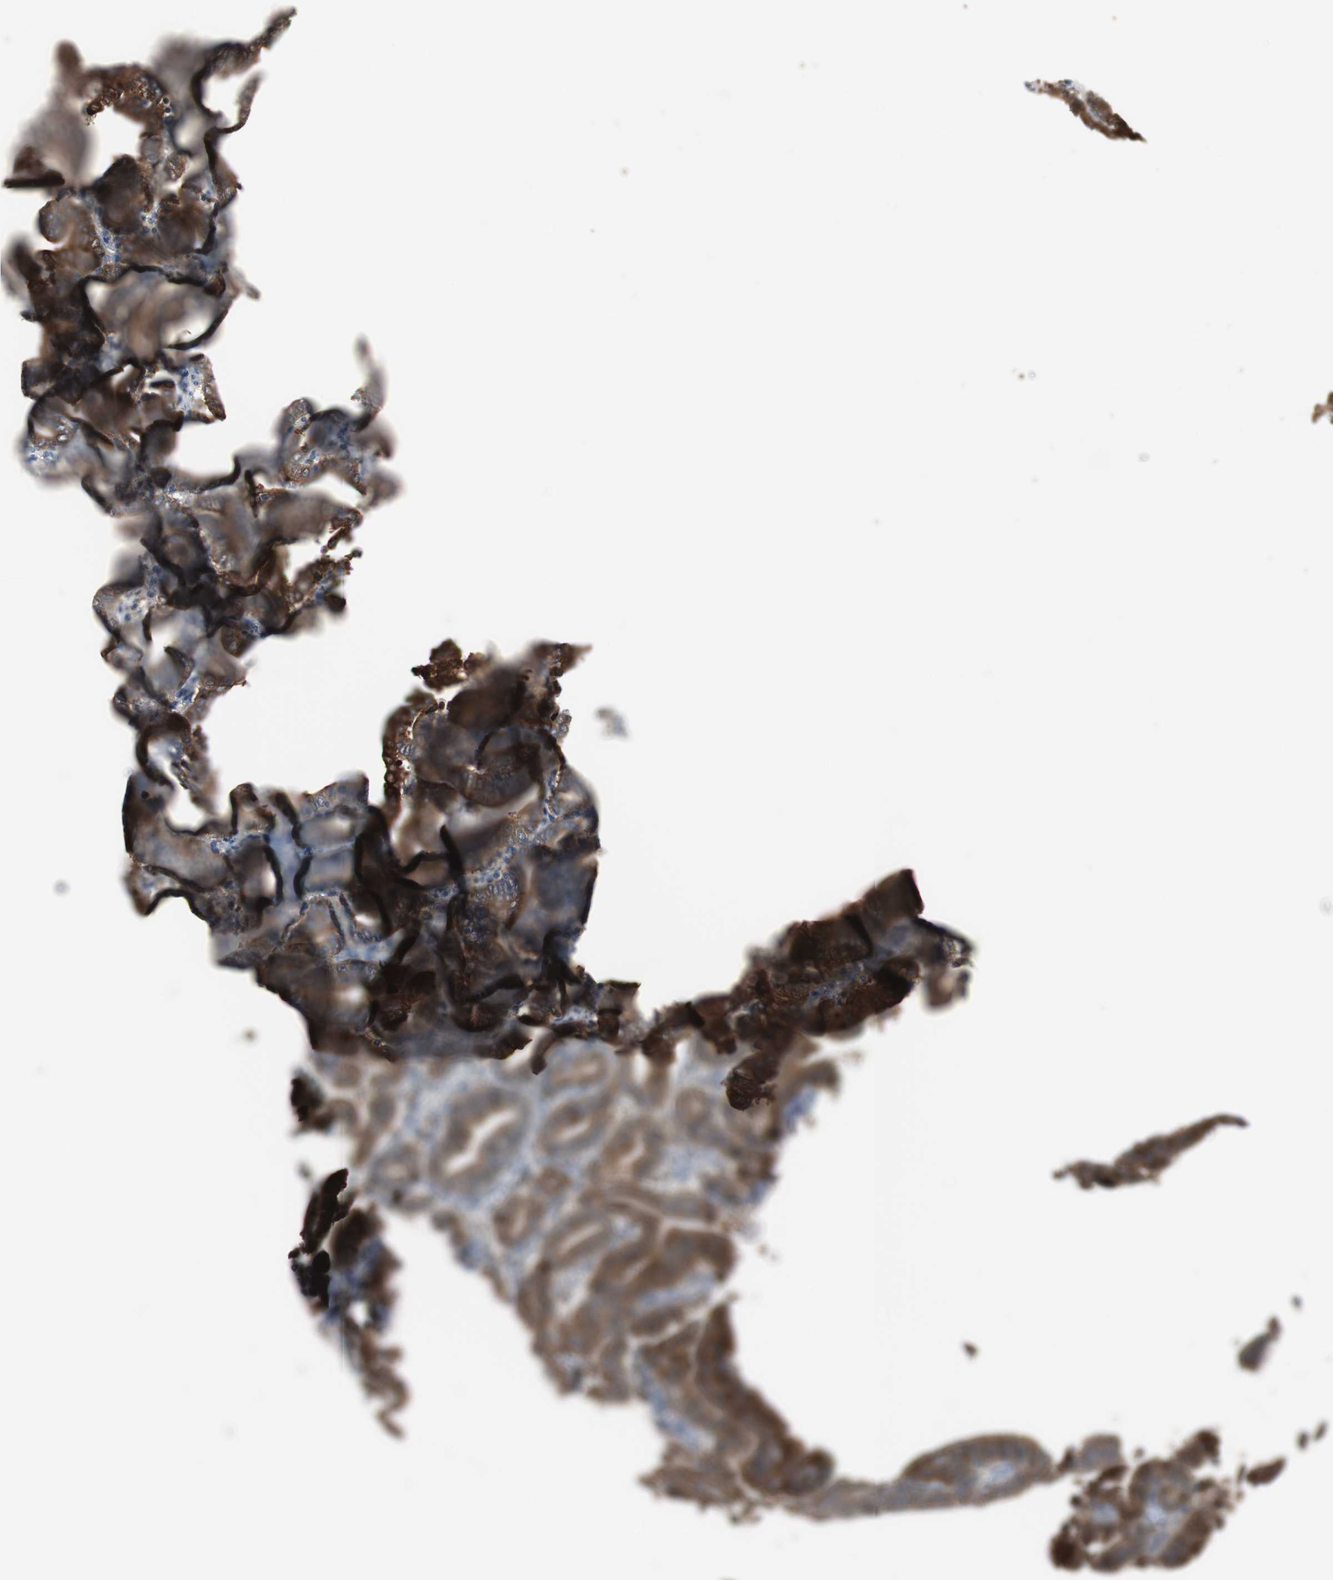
{"staining": {"intensity": "moderate", "quantity": ">75%", "location": "cytoplasmic/membranous"}, "tissue": "endometrial cancer", "cell_type": "Tumor cells", "image_type": "cancer", "snomed": [{"axis": "morphology", "description": "Adenocarcinoma, NOS"}, {"axis": "topography", "description": "Uterus"}], "caption": "A medium amount of moderate cytoplasmic/membranous positivity is identified in approximately >75% of tumor cells in endometrial cancer (adenocarcinoma) tissue. (DAB IHC, brown staining for protein, blue staining for nuclei).", "gene": "ANXA4", "patient": {"sex": "female", "age": 83}}